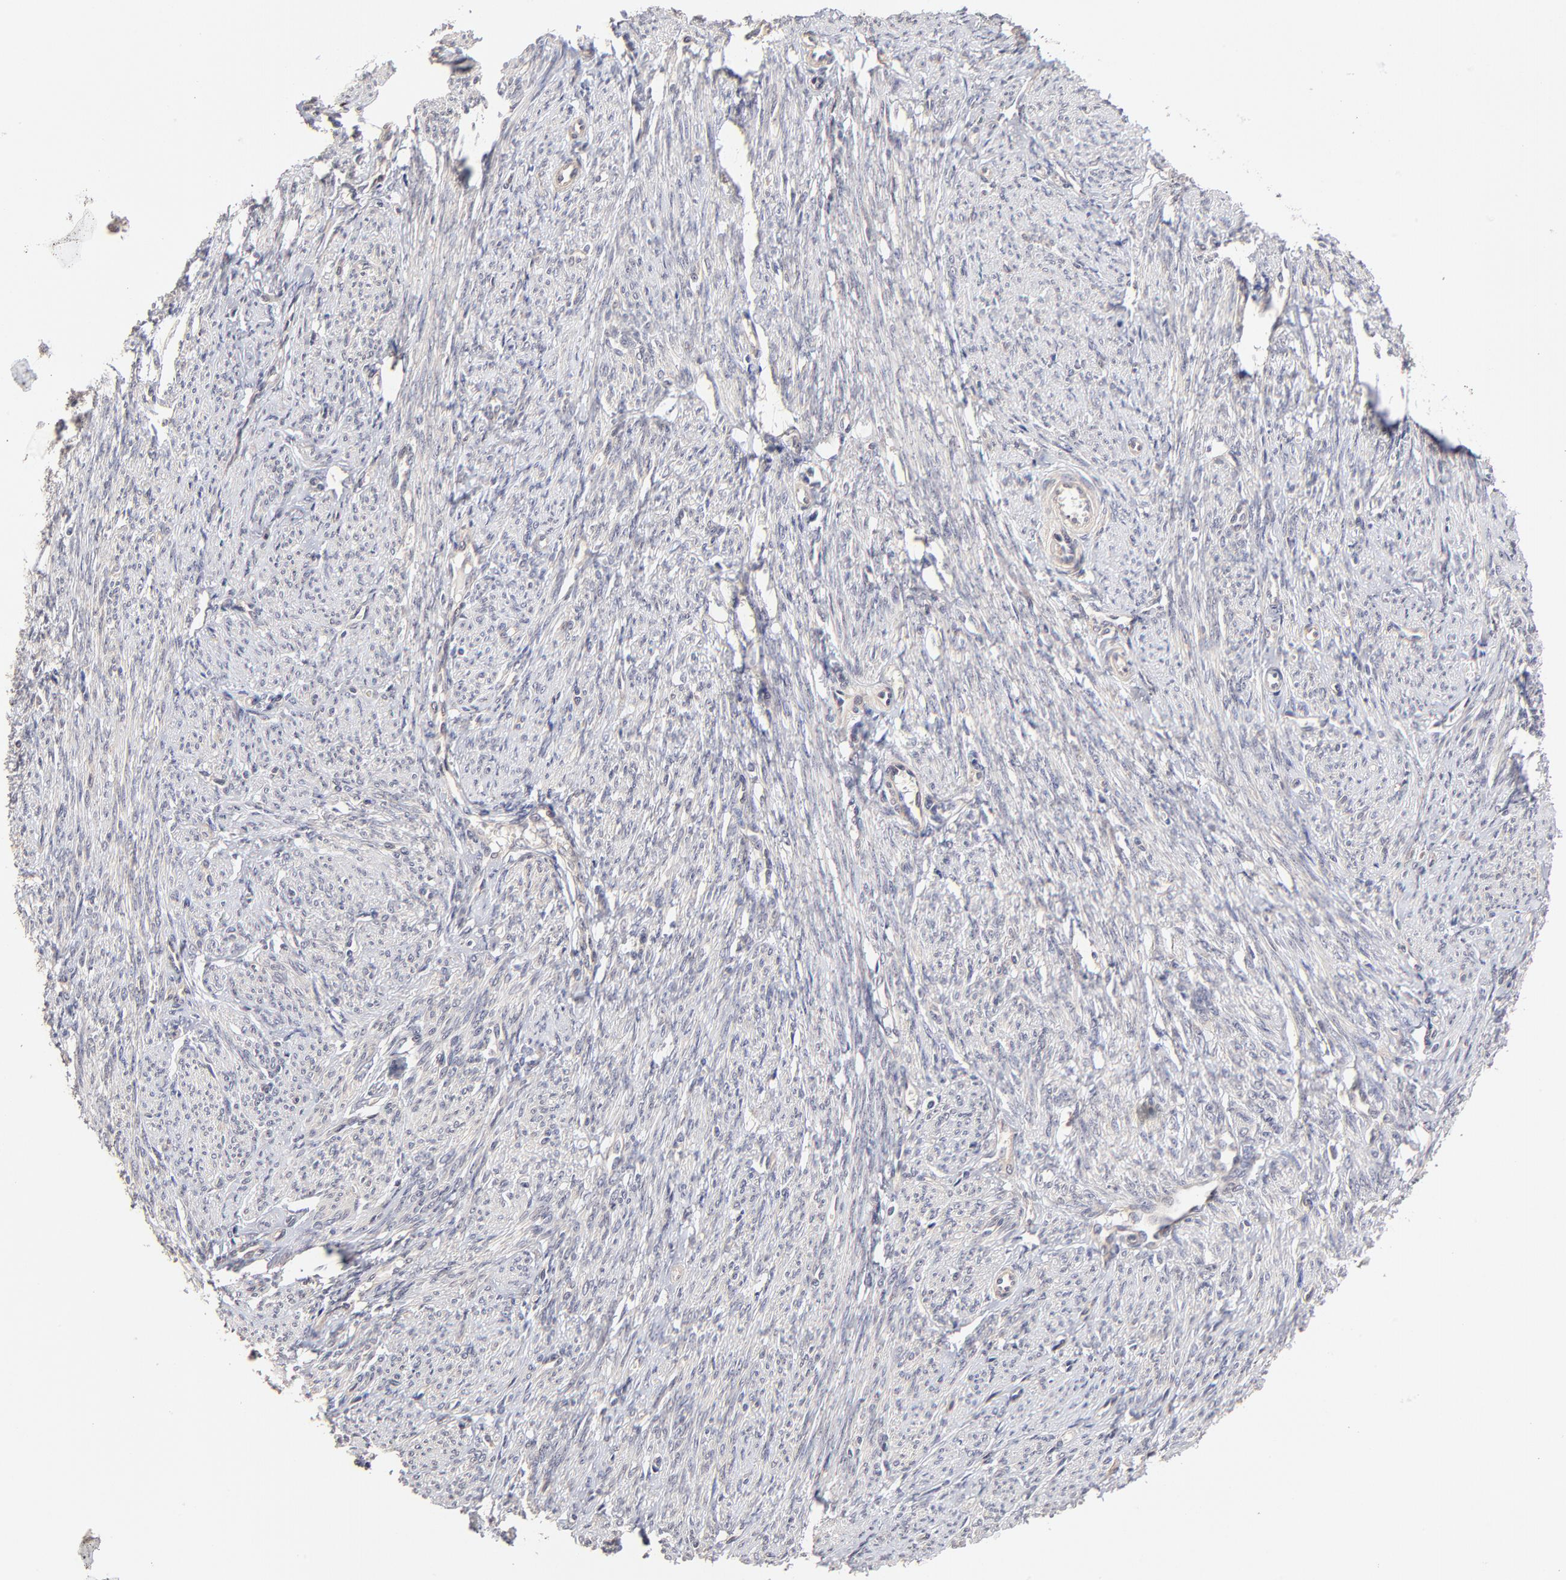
{"staining": {"intensity": "negative", "quantity": "none", "location": "none"}, "tissue": "smooth muscle", "cell_type": "Smooth muscle cells", "image_type": "normal", "snomed": [{"axis": "morphology", "description": "Normal tissue, NOS"}, {"axis": "topography", "description": "Smooth muscle"}, {"axis": "topography", "description": "Cervix"}], "caption": "Smooth muscle stained for a protein using immunohistochemistry shows no staining smooth muscle cells.", "gene": "ZNF10", "patient": {"sex": "female", "age": 70}}